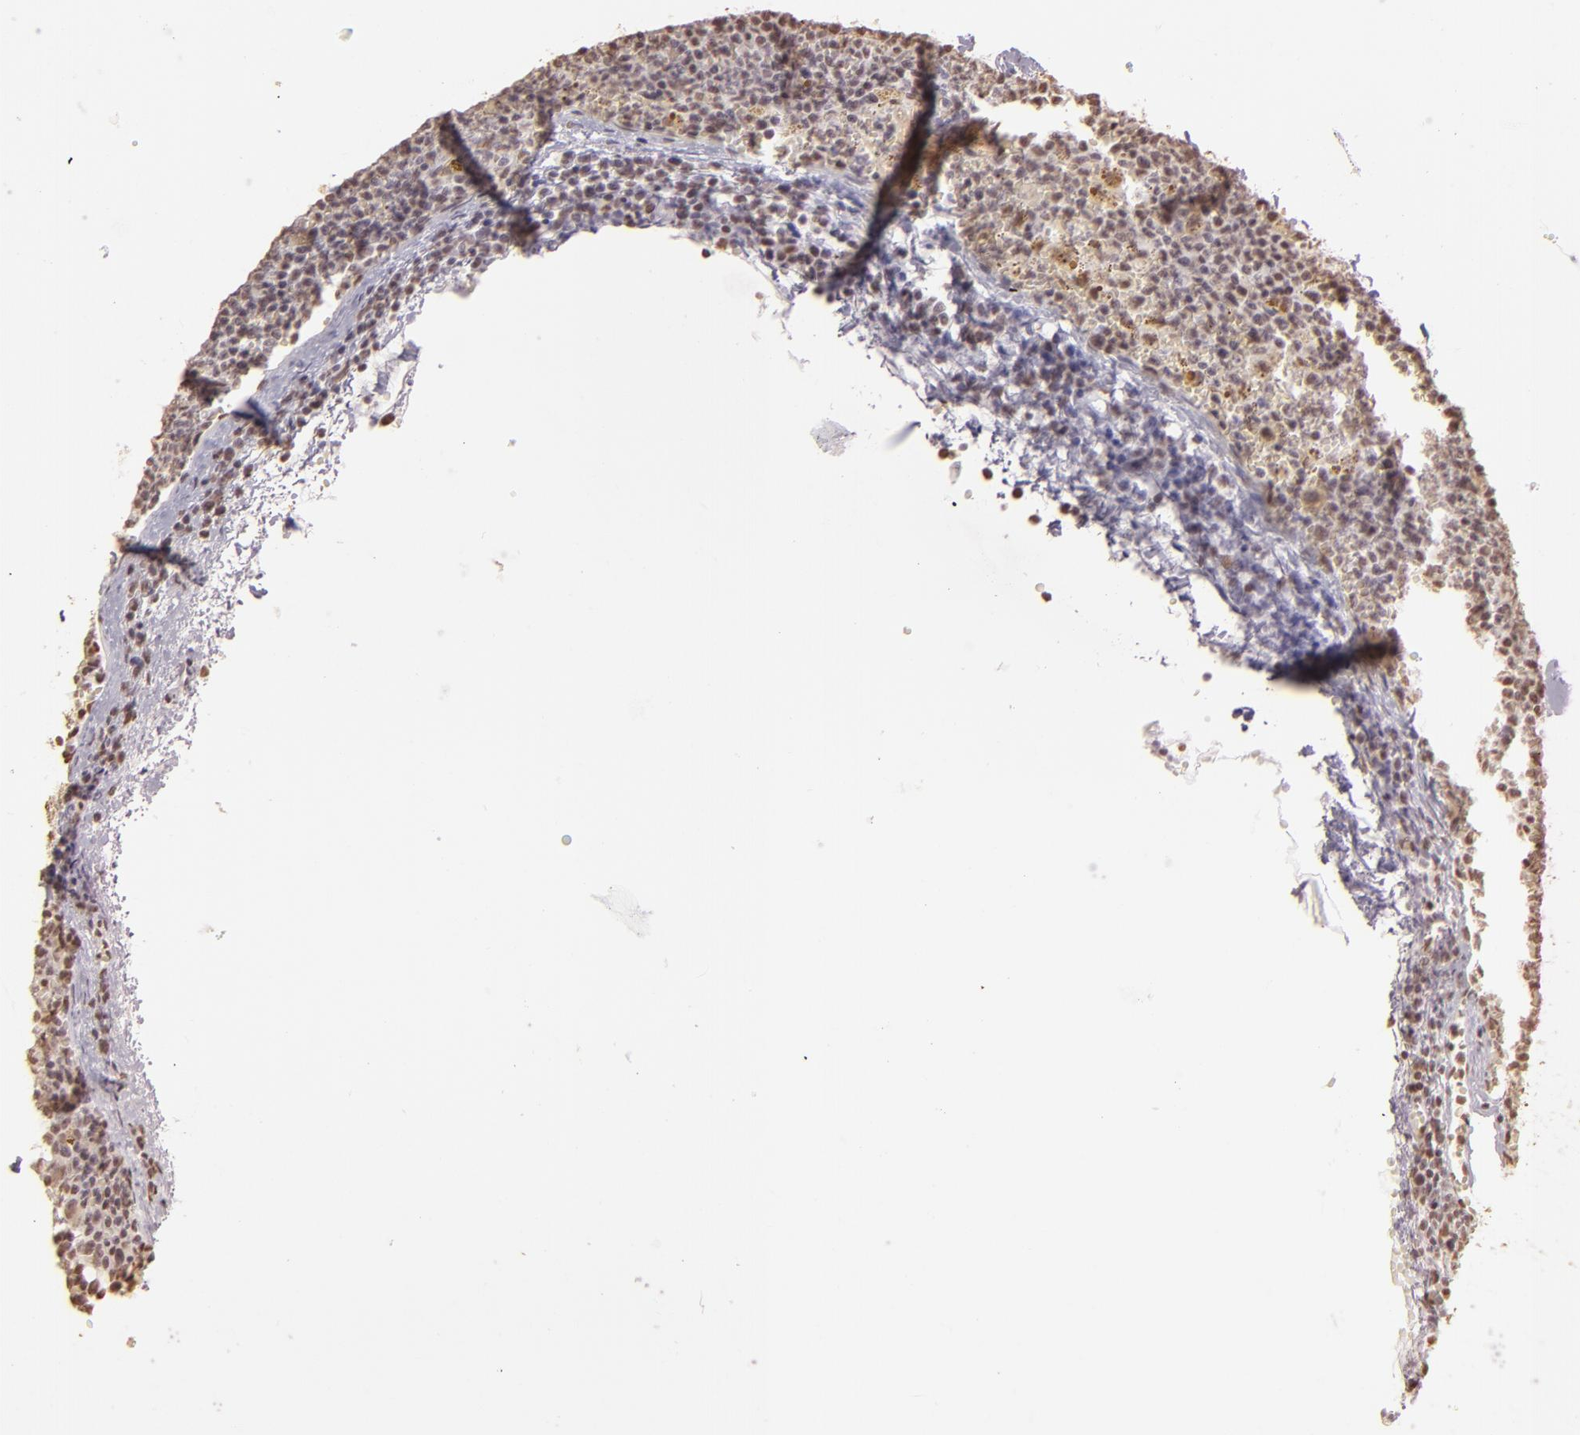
{"staining": {"intensity": "weak", "quantity": ">75%", "location": "nuclear"}, "tissue": "lymphoma", "cell_type": "Tumor cells", "image_type": "cancer", "snomed": [{"axis": "morphology", "description": "Malignant lymphoma, non-Hodgkin's type, Low grade"}, {"axis": "topography", "description": "Lymph node"}], "caption": "DAB immunohistochemical staining of lymphoma exhibits weak nuclear protein positivity in approximately >75% of tumor cells. (Brightfield microscopy of DAB IHC at high magnification).", "gene": "PAPOLA", "patient": {"sex": "male", "age": 50}}